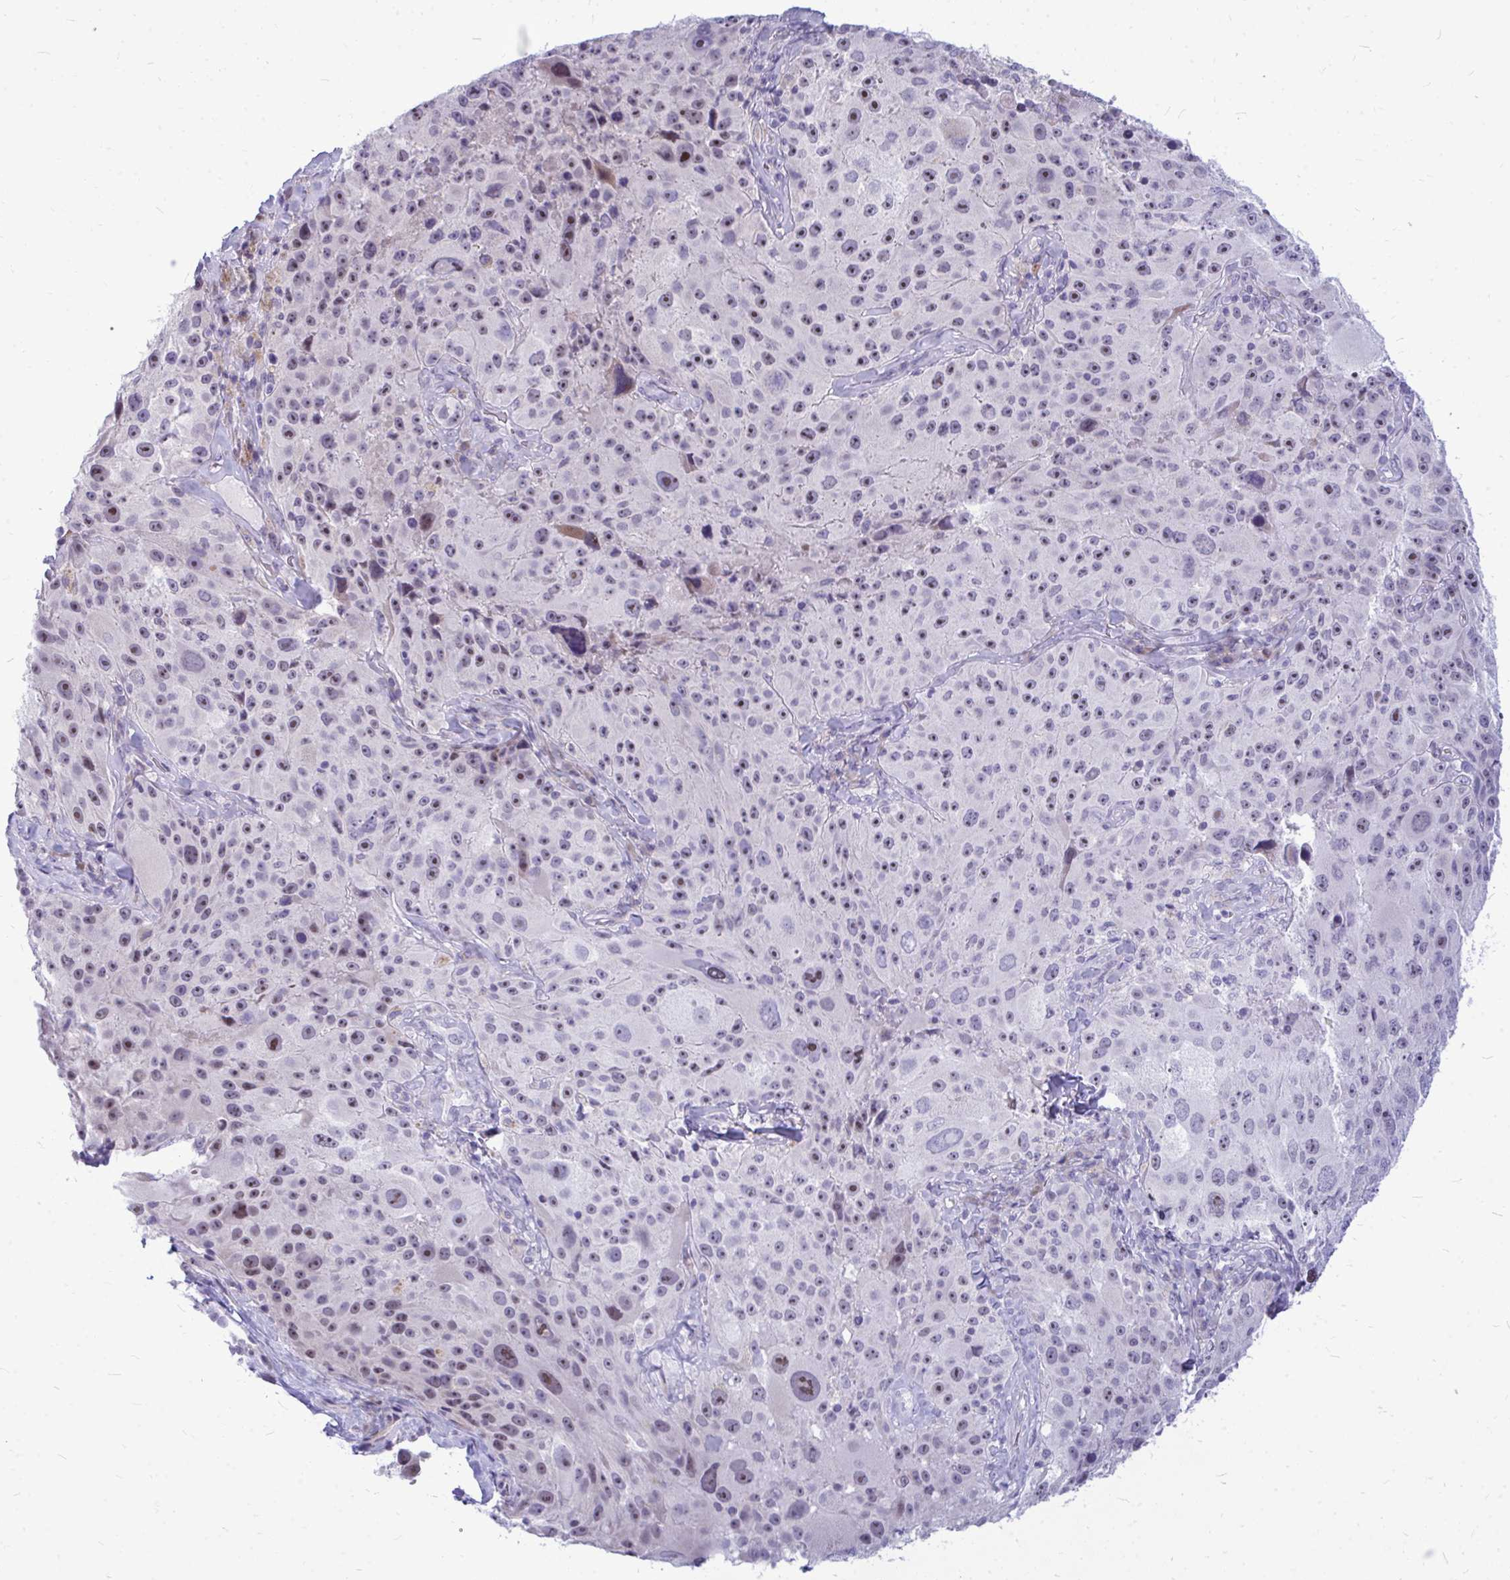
{"staining": {"intensity": "moderate", "quantity": ">75%", "location": "nuclear"}, "tissue": "melanoma", "cell_type": "Tumor cells", "image_type": "cancer", "snomed": [{"axis": "morphology", "description": "Malignant melanoma, Metastatic site"}, {"axis": "topography", "description": "Lymph node"}], "caption": "IHC staining of melanoma, which reveals medium levels of moderate nuclear staining in approximately >75% of tumor cells indicating moderate nuclear protein staining. The staining was performed using DAB (3,3'-diaminobenzidine) (brown) for protein detection and nuclei were counterstained in hematoxylin (blue).", "gene": "ZSCAN25", "patient": {"sex": "male", "age": 62}}